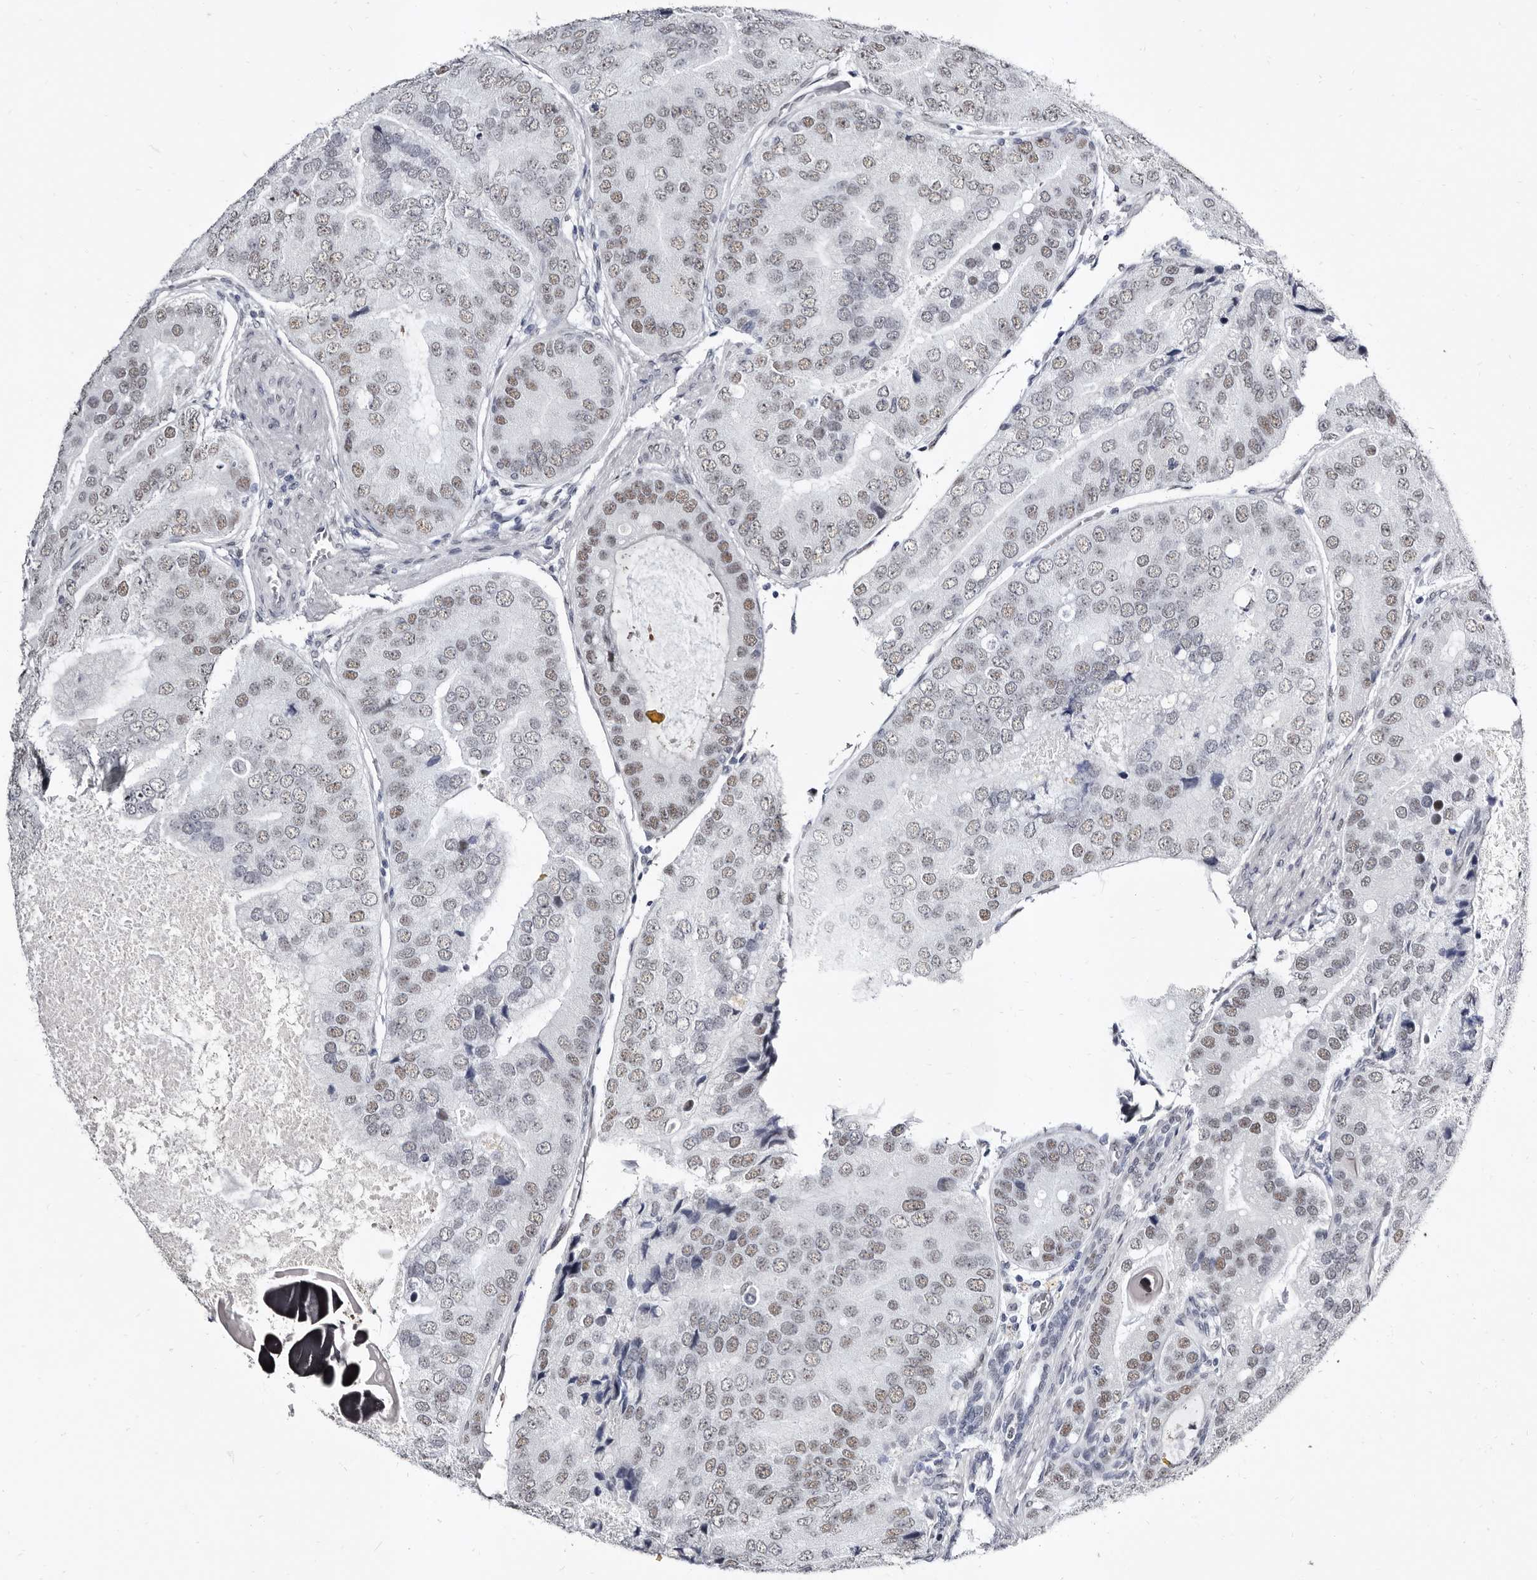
{"staining": {"intensity": "moderate", "quantity": "25%-75%", "location": "nuclear"}, "tissue": "prostate cancer", "cell_type": "Tumor cells", "image_type": "cancer", "snomed": [{"axis": "morphology", "description": "Adenocarcinoma, High grade"}, {"axis": "topography", "description": "Prostate"}], "caption": "Protein staining by immunohistochemistry demonstrates moderate nuclear expression in approximately 25%-75% of tumor cells in prostate cancer (adenocarcinoma (high-grade)).", "gene": "ZNF326", "patient": {"sex": "male", "age": 70}}